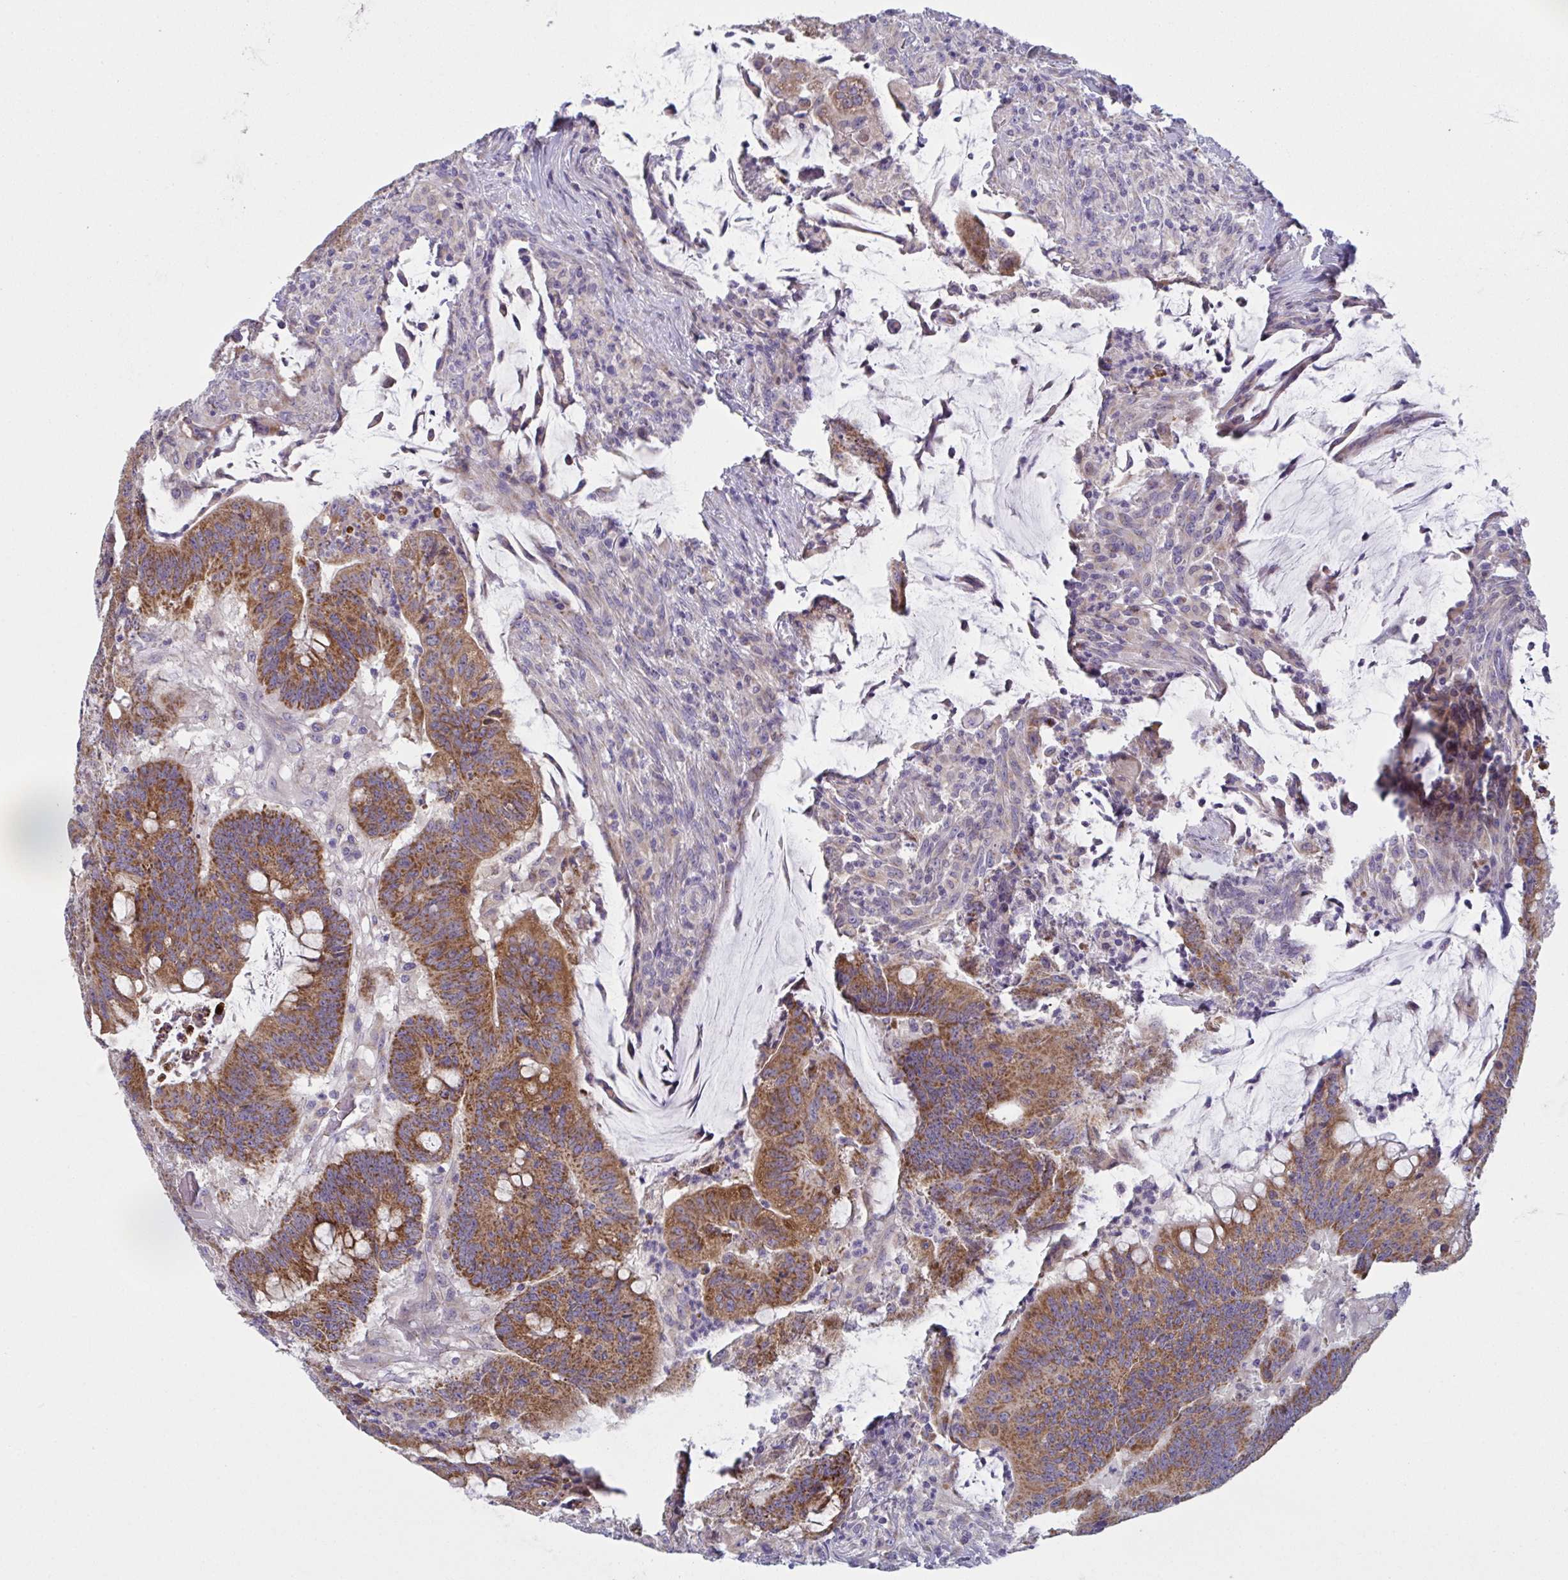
{"staining": {"intensity": "strong", "quantity": ">75%", "location": "cytoplasmic/membranous"}, "tissue": "colorectal cancer", "cell_type": "Tumor cells", "image_type": "cancer", "snomed": [{"axis": "morphology", "description": "Adenocarcinoma, NOS"}, {"axis": "topography", "description": "Colon"}], "caption": "Immunohistochemistry (IHC) (DAB) staining of human colorectal adenocarcinoma reveals strong cytoplasmic/membranous protein staining in about >75% of tumor cells.", "gene": "MRPS2", "patient": {"sex": "female", "age": 87}}